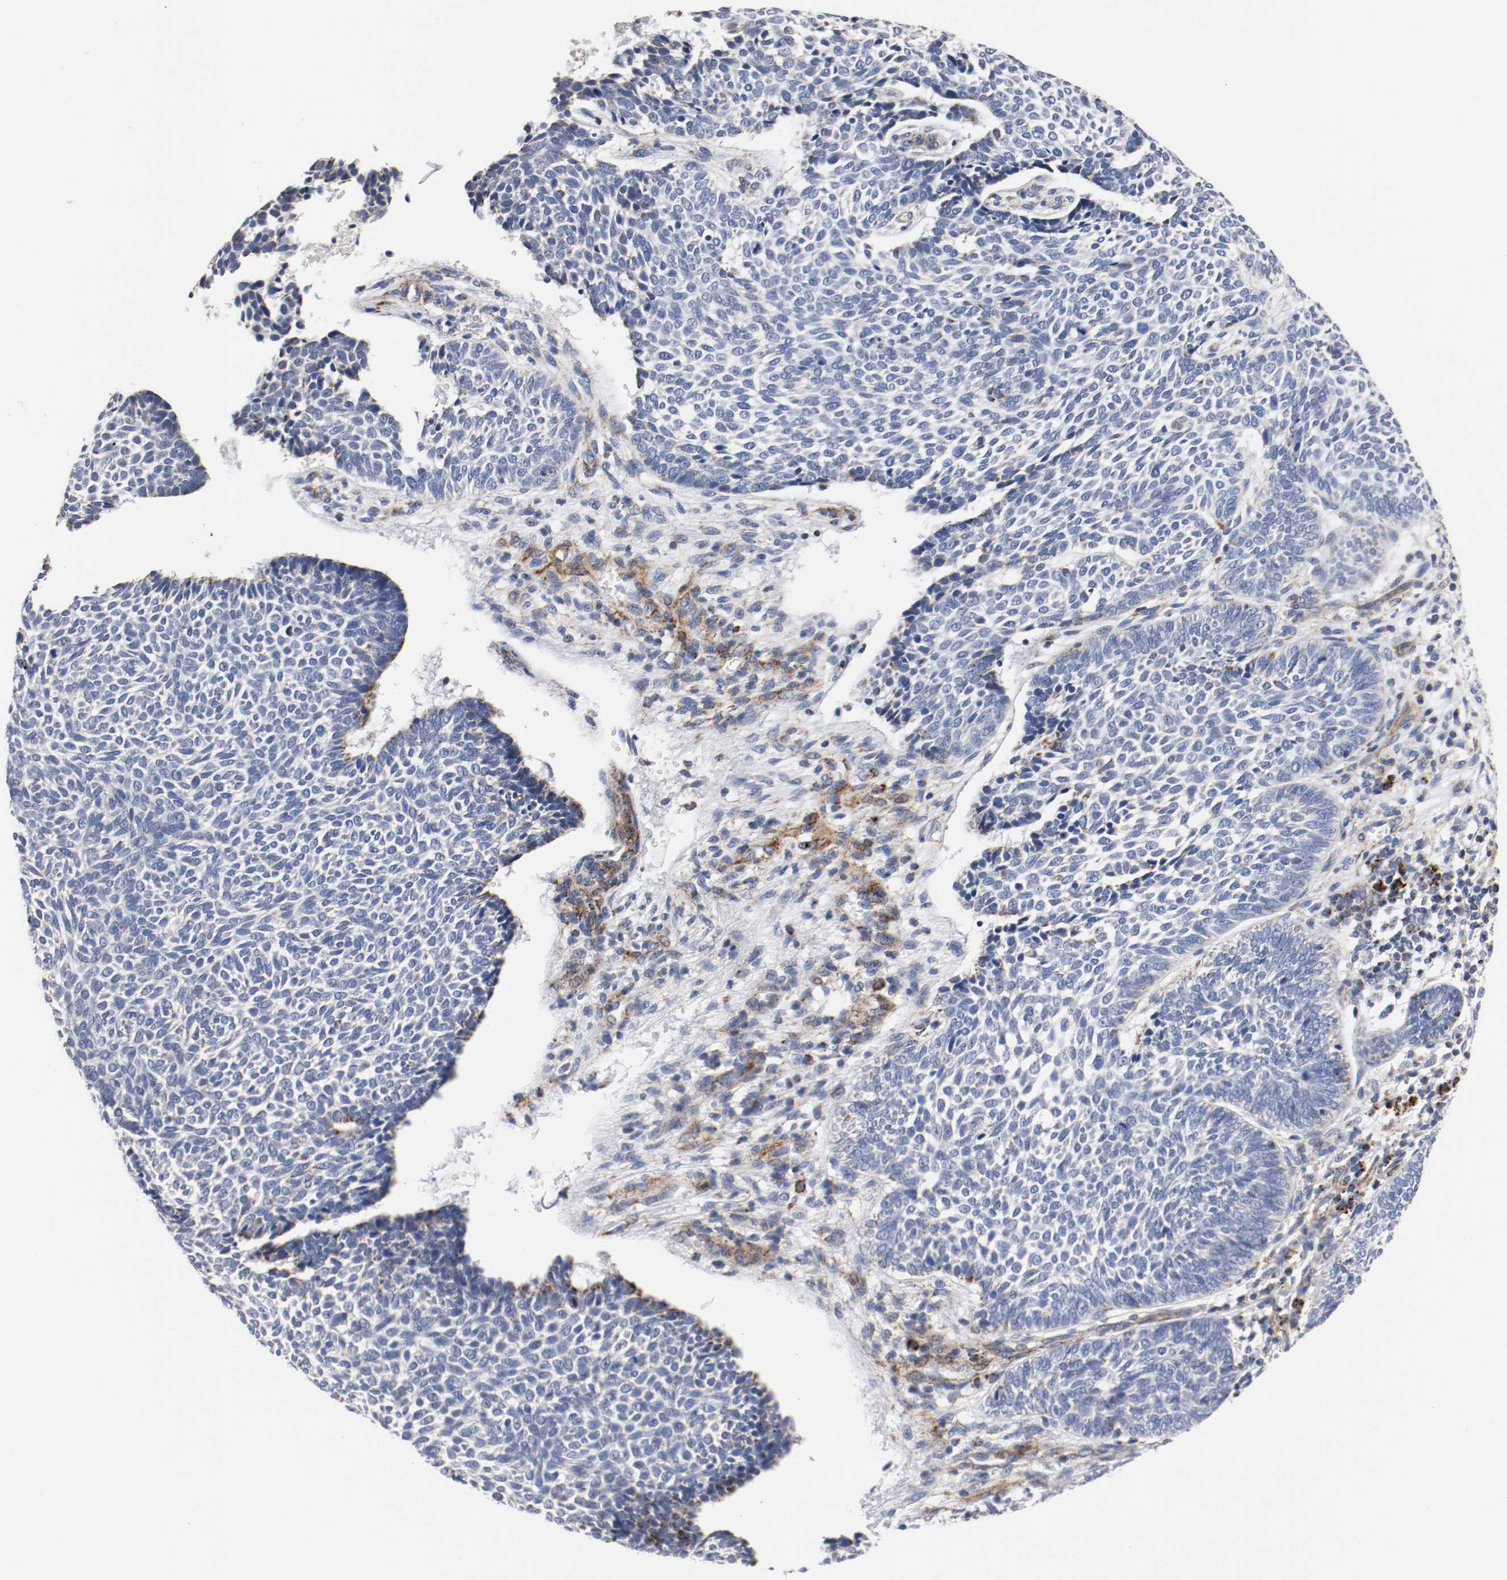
{"staining": {"intensity": "negative", "quantity": "none", "location": "none"}, "tissue": "skin cancer", "cell_type": "Tumor cells", "image_type": "cancer", "snomed": [{"axis": "morphology", "description": "Normal tissue, NOS"}, {"axis": "morphology", "description": "Basal cell carcinoma"}, {"axis": "topography", "description": "Skin"}], "caption": "Tumor cells are negative for protein expression in human basal cell carcinoma (skin). The staining is performed using DAB (3,3'-diaminobenzidine) brown chromogen with nuclei counter-stained in using hematoxylin.", "gene": "TUBD1", "patient": {"sex": "male", "age": 87}}